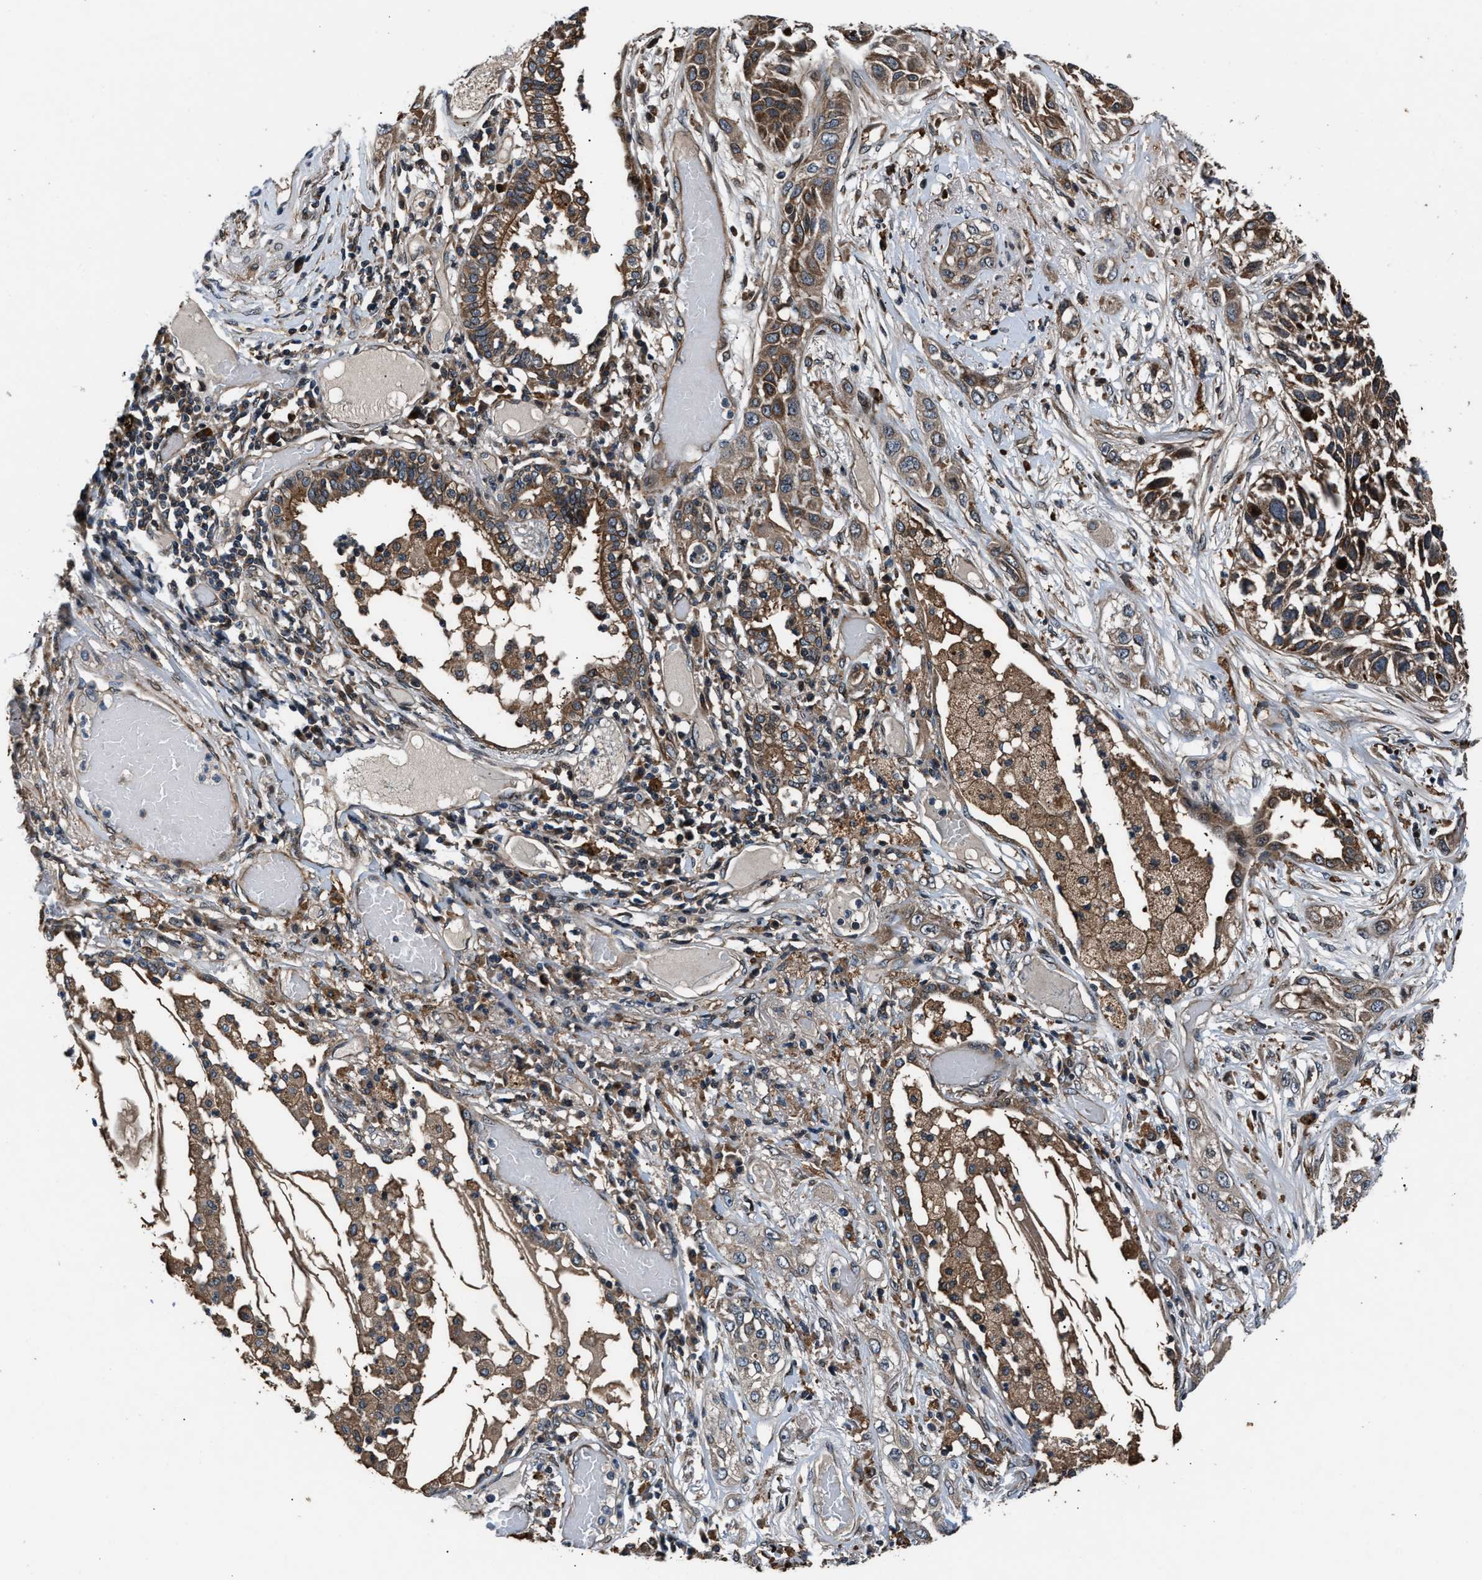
{"staining": {"intensity": "moderate", "quantity": ">75%", "location": "cytoplasmic/membranous"}, "tissue": "lung cancer", "cell_type": "Tumor cells", "image_type": "cancer", "snomed": [{"axis": "morphology", "description": "Squamous cell carcinoma, NOS"}, {"axis": "topography", "description": "Lung"}], "caption": "Brown immunohistochemical staining in lung squamous cell carcinoma exhibits moderate cytoplasmic/membranous positivity in about >75% of tumor cells. Ihc stains the protein of interest in brown and the nuclei are stained blue.", "gene": "DYNC2I1", "patient": {"sex": "male", "age": 71}}